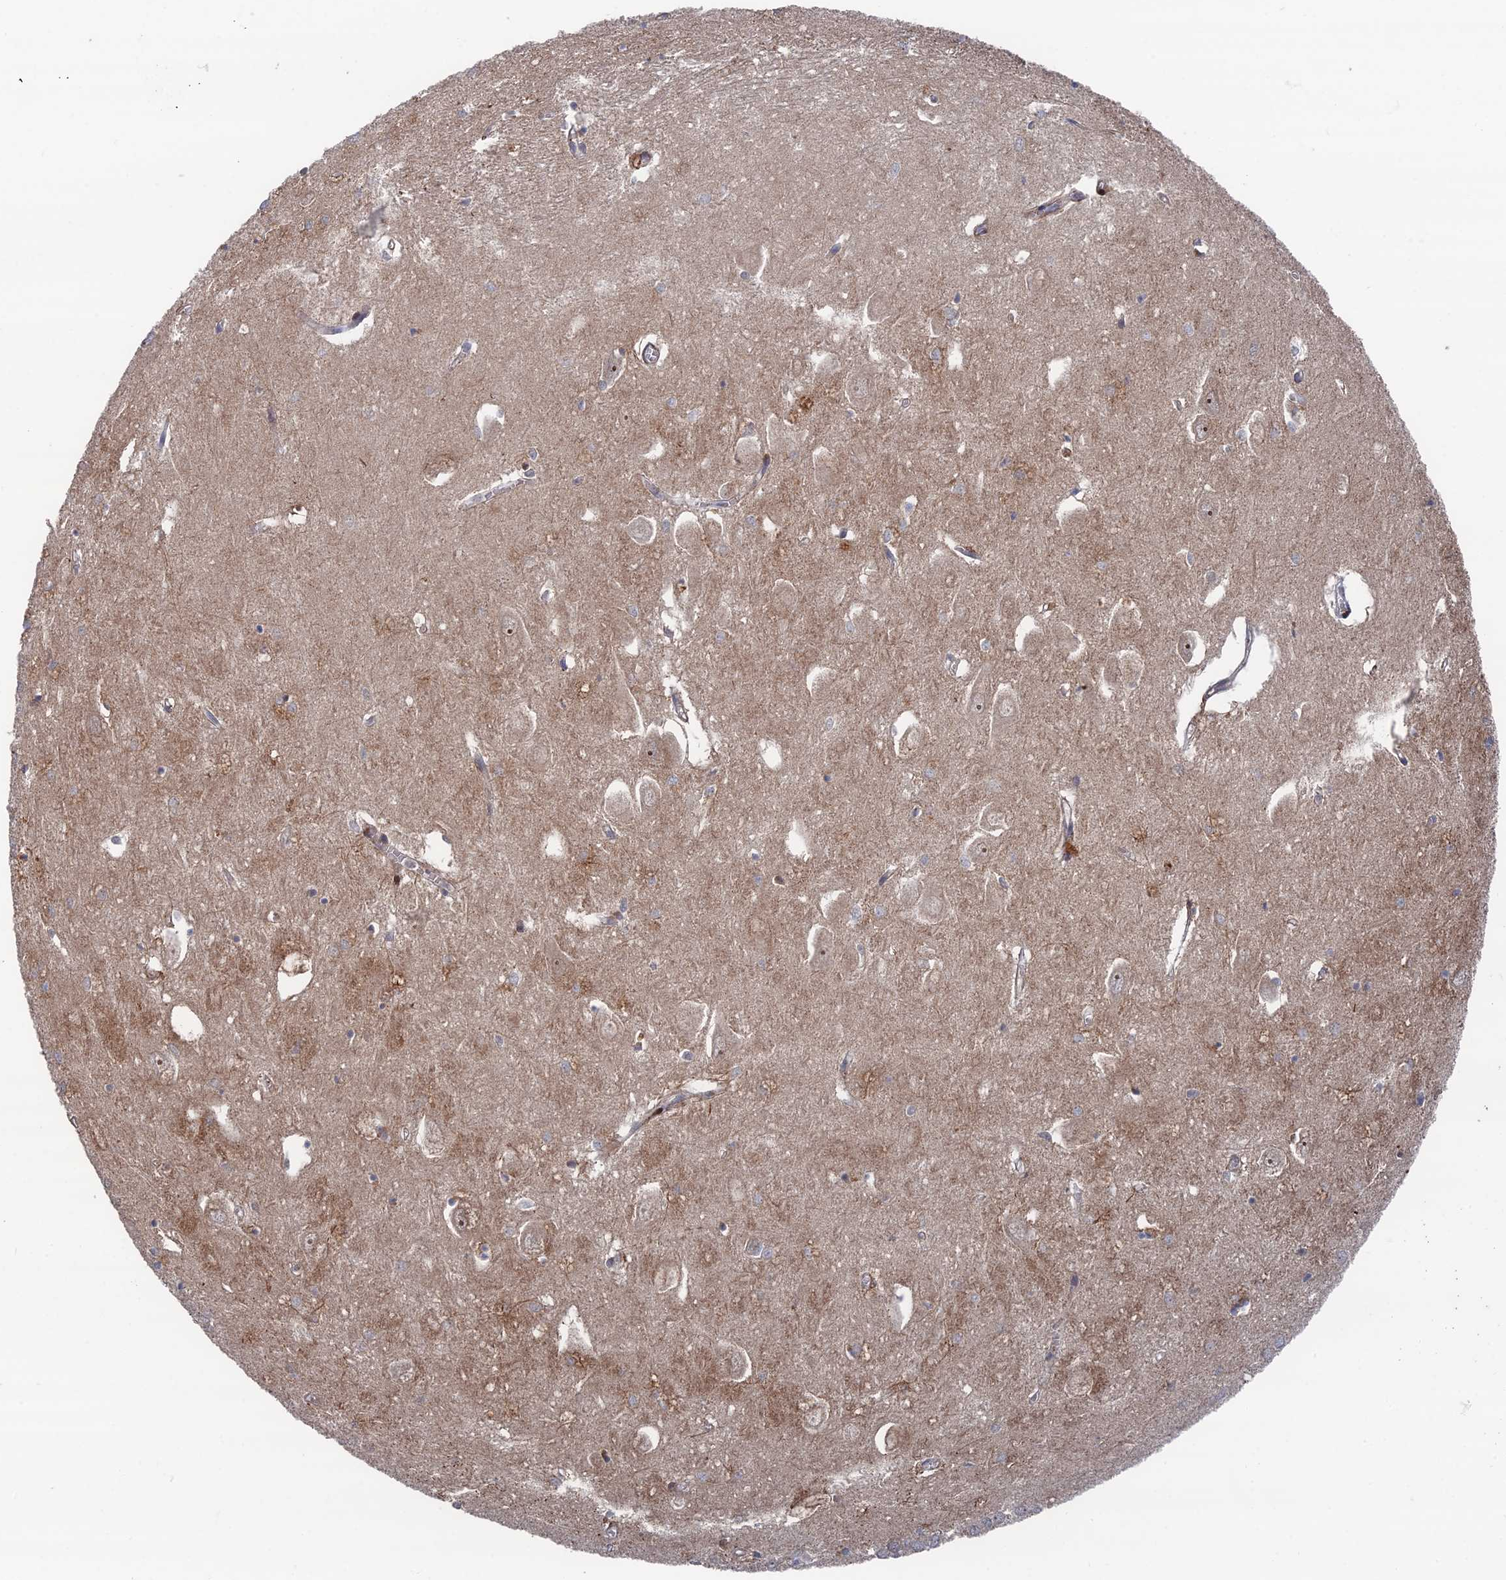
{"staining": {"intensity": "moderate", "quantity": "25%-75%", "location": "cytoplasmic/membranous"}, "tissue": "hippocampus", "cell_type": "Glial cells", "image_type": "normal", "snomed": [{"axis": "morphology", "description": "Normal tissue, NOS"}, {"axis": "topography", "description": "Hippocampus"}], "caption": "Immunohistochemistry (DAB) staining of normal human hippocampus displays moderate cytoplasmic/membranous protein staining in about 25%-75% of glial cells. The staining was performed using DAB (3,3'-diaminobenzidine) to visualize the protein expression in brown, while the nuclei were stained in blue with hematoxylin (Magnification: 20x).", "gene": "GTF2IRD1", "patient": {"sex": "female", "age": 64}}